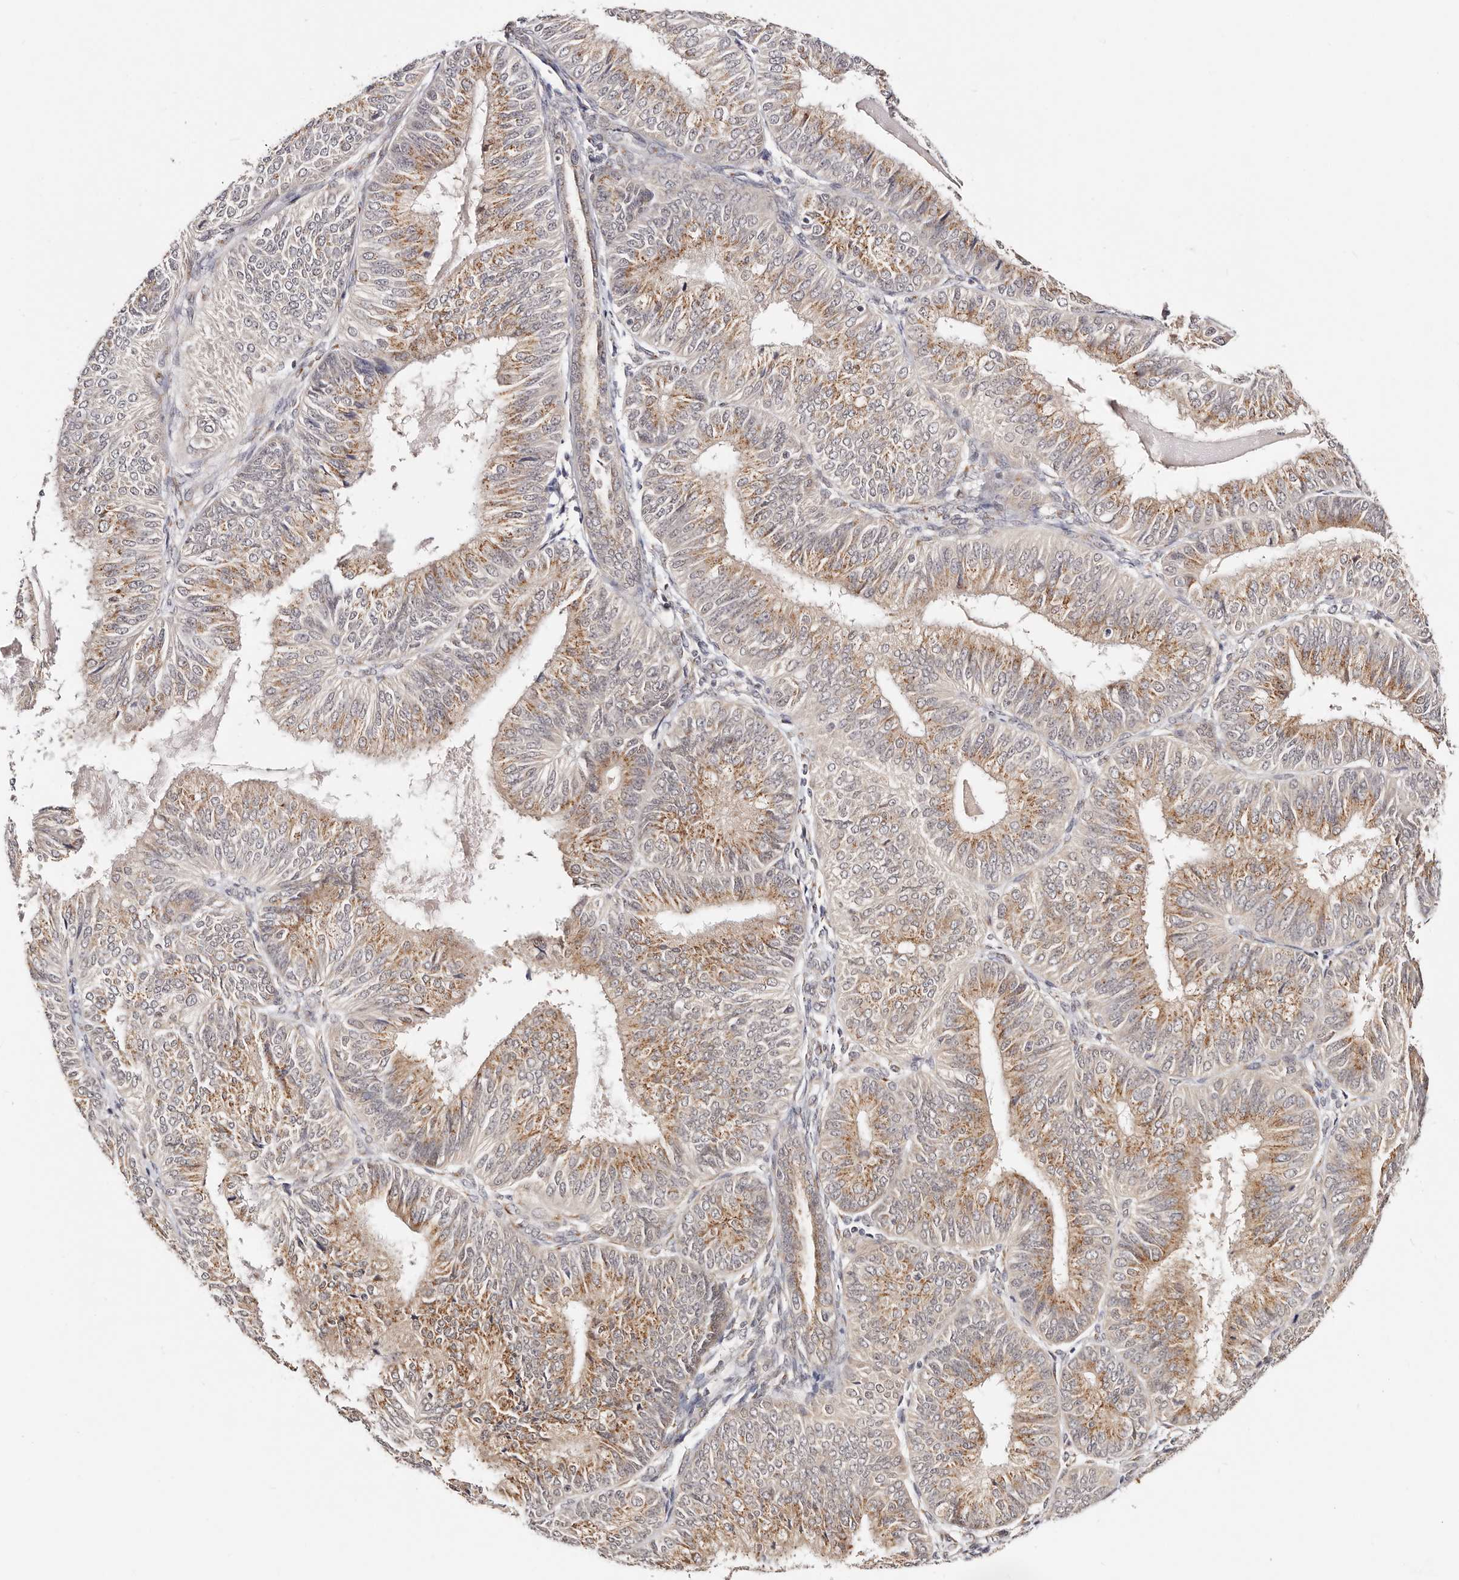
{"staining": {"intensity": "moderate", "quantity": "25%-75%", "location": "cytoplasmic/membranous"}, "tissue": "endometrial cancer", "cell_type": "Tumor cells", "image_type": "cancer", "snomed": [{"axis": "morphology", "description": "Adenocarcinoma, NOS"}, {"axis": "topography", "description": "Endometrium"}], "caption": "Immunohistochemistry image of neoplastic tissue: human adenocarcinoma (endometrial) stained using immunohistochemistry (IHC) demonstrates medium levels of moderate protein expression localized specifically in the cytoplasmic/membranous of tumor cells, appearing as a cytoplasmic/membranous brown color.", "gene": "VIPAS39", "patient": {"sex": "female", "age": 58}}